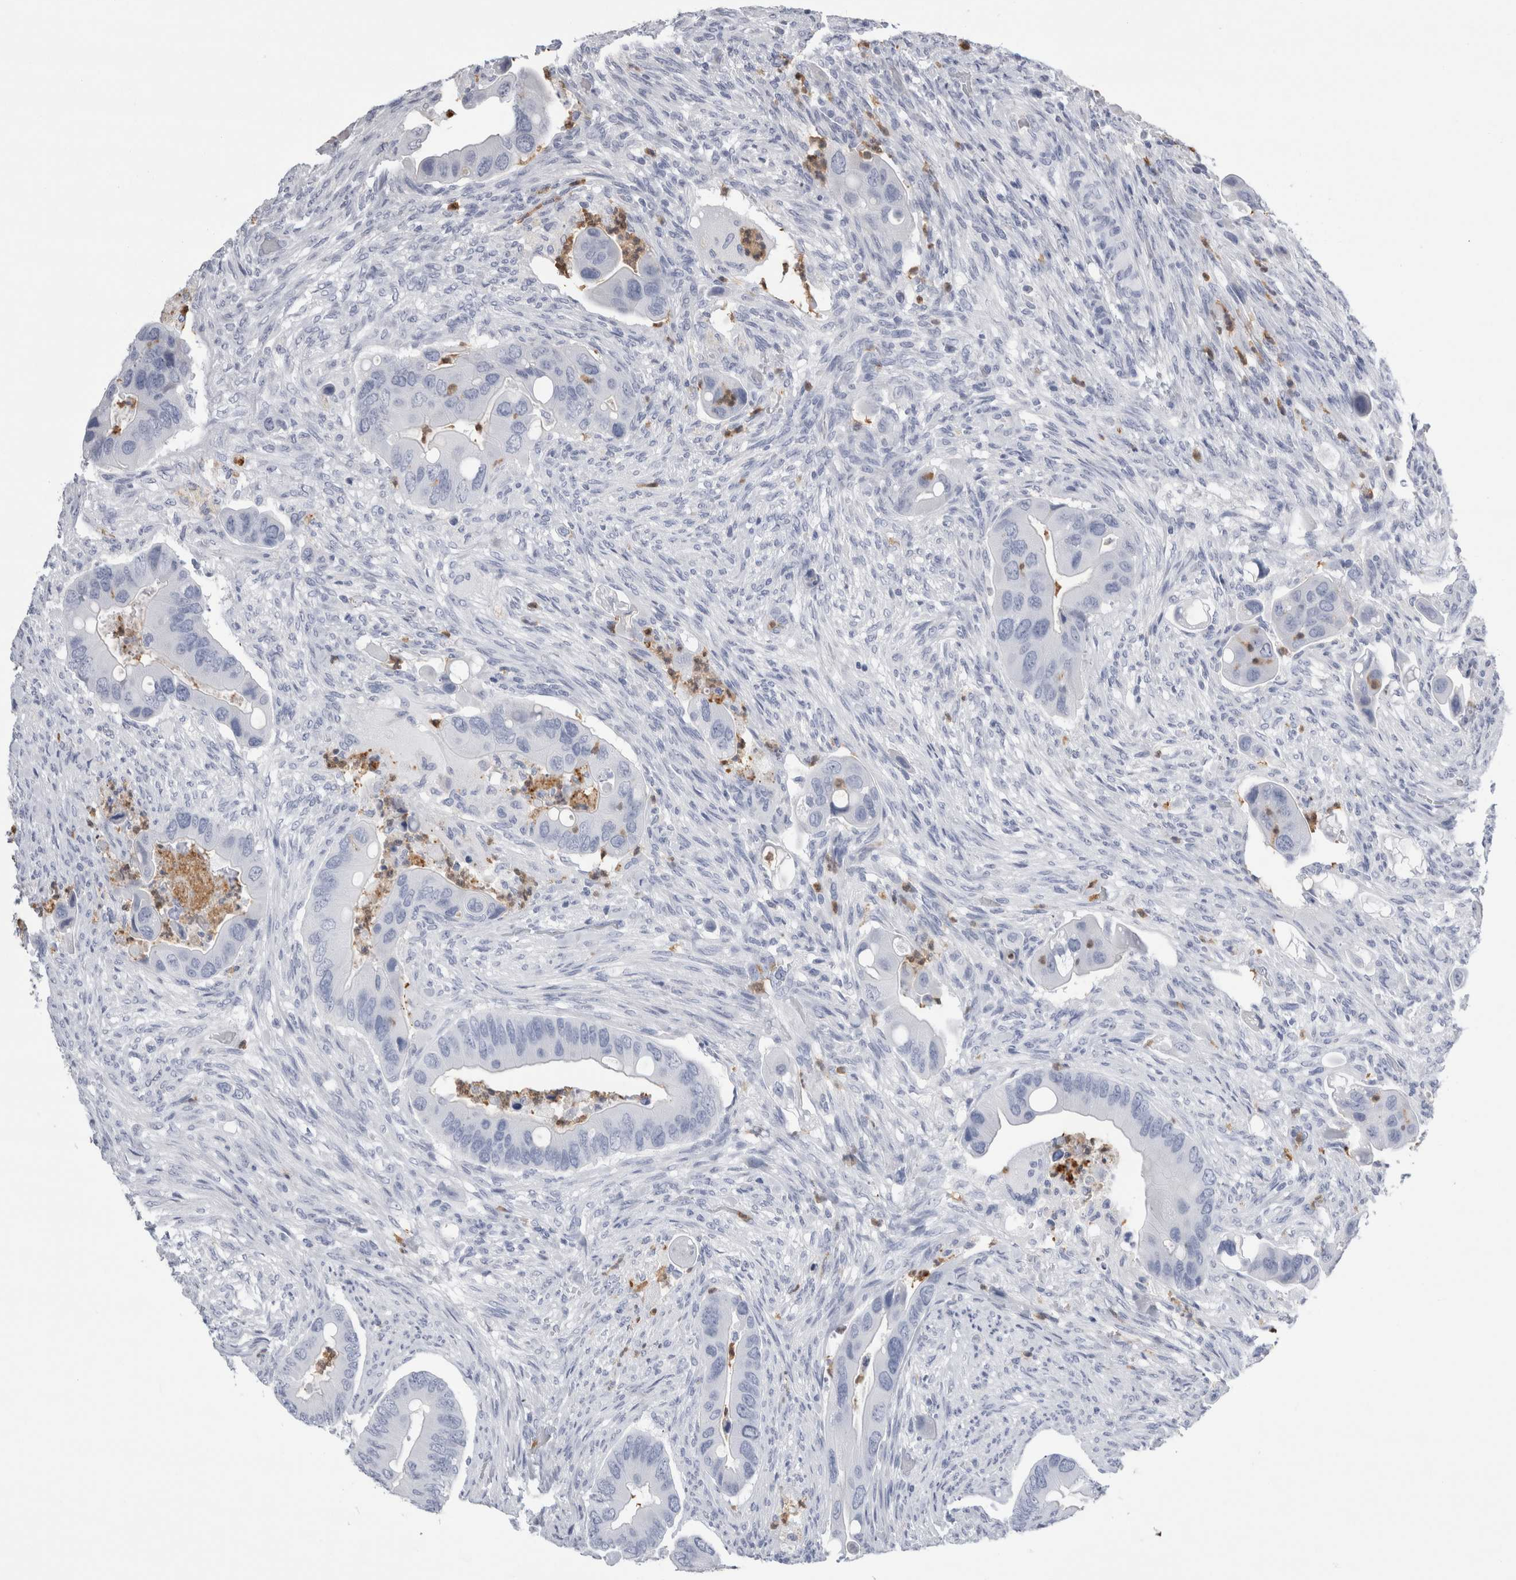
{"staining": {"intensity": "negative", "quantity": "none", "location": "none"}, "tissue": "colorectal cancer", "cell_type": "Tumor cells", "image_type": "cancer", "snomed": [{"axis": "morphology", "description": "Adenocarcinoma, NOS"}, {"axis": "topography", "description": "Rectum"}], "caption": "IHC histopathology image of neoplastic tissue: colorectal cancer (adenocarcinoma) stained with DAB (3,3'-diaminobenzidine) shows no significant protein staining in tumor cells.", "gene": "S100A12", "patient": {"sex": "female", "age": 57}}